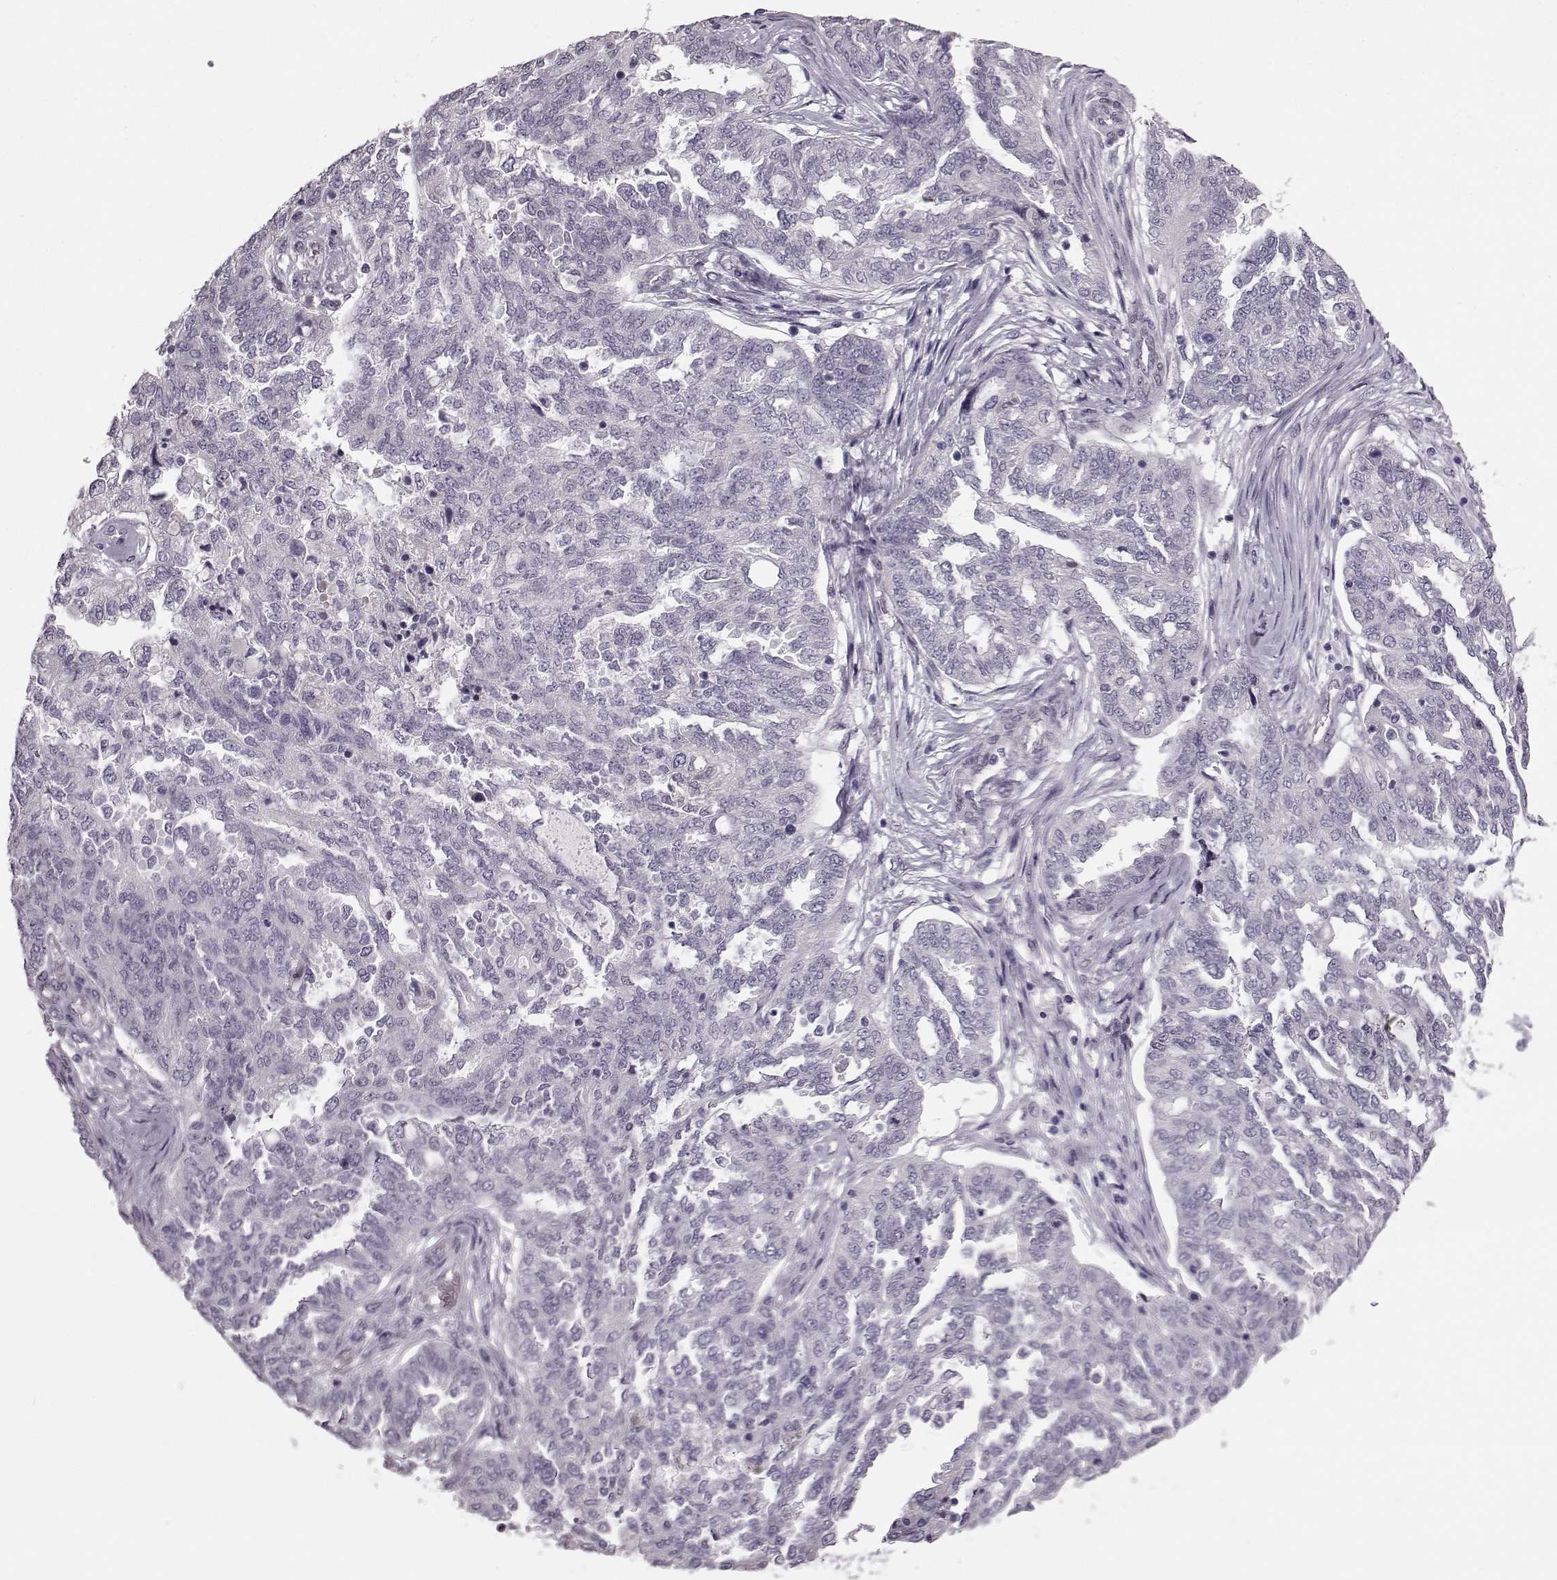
{"staining": {"intensity": "negative", "quantity": "none", "location": "none"}, "tissue": "ovarian cancer", "cell_type": "Tumor cells", "image_type": "cancer", "snomed": [{"axis": "morphology", "description": "Cystadenocarcinoma, serous, NOS"}, {"axis": "topography", "description": "Ovary"}], "caption": "Serous cystadenocarcinoma (ovarian) was stained to show a protein in brown. There is no significant expression in tumor cells. (Stains: DAB (3,3'-diaminobenzidine) immunohistochemistry with hematoxylin counter stain, Microscopy: brightfield microscopy at high magnification).", "gene": "TCHHL1", "patient": {"sex": "female", "age": 67}}